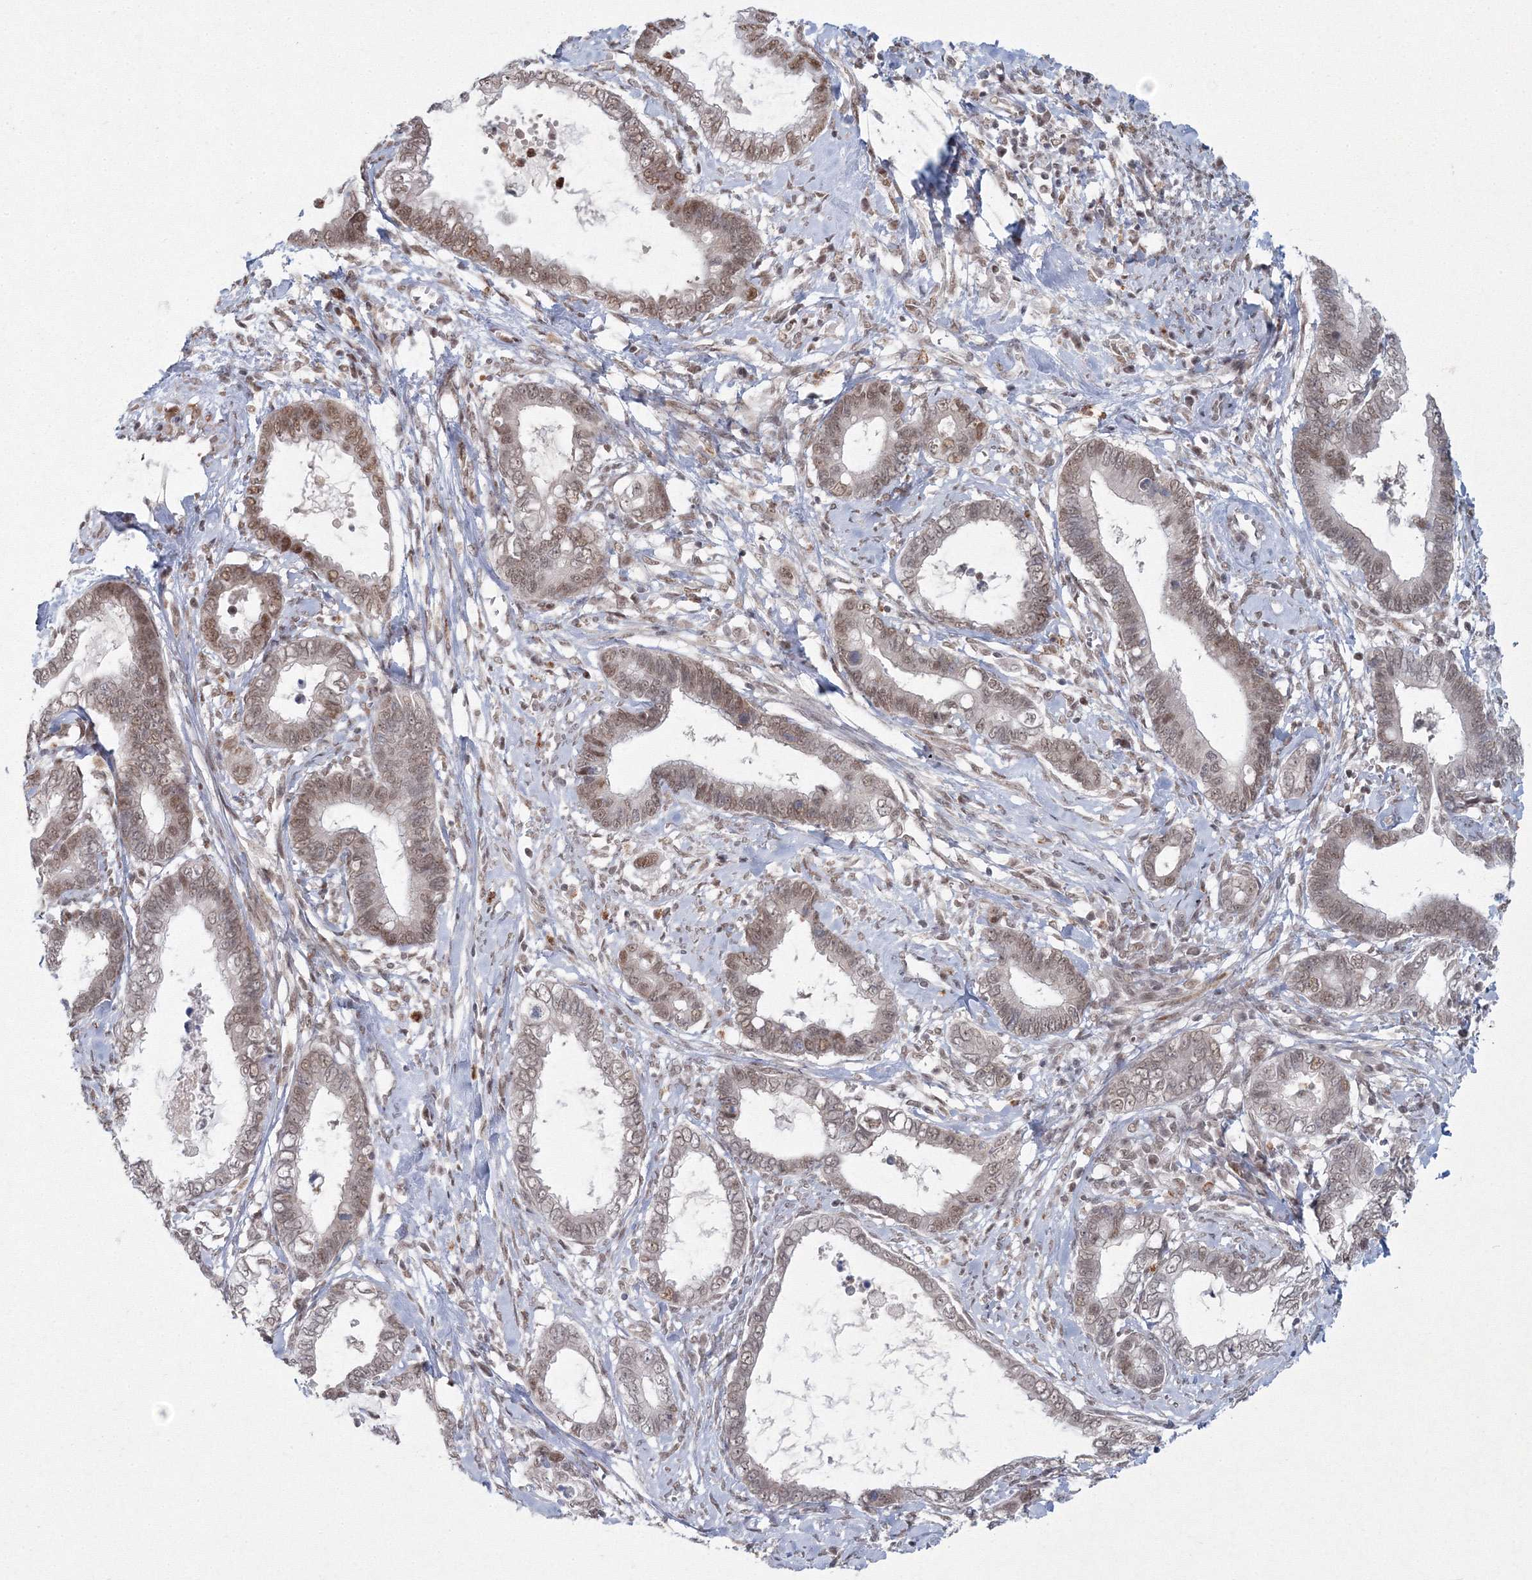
{"staining": {"intensity": "weak", "quantity": ">75%", "location": "nuclear"}, "tissue": "cervical cancer", "cell_type": "Tumor cells", "image_type": "cancer", "snomed": [{"axis": "morphology", "description": "Adenocarcinoma, NOS"}, {"axis": "topography", "description": "Cervix"}], "caption": "Immunohistochemistry (IHC) photomicrograph of human cervical cancer (adenocarcinoma) stained for a protein (brown), which reveals low levels of weak nuclear staining in about >75% of tumor cells.", "gene": "C3orf33", "patient": {"sex": "female", "age": 44}}